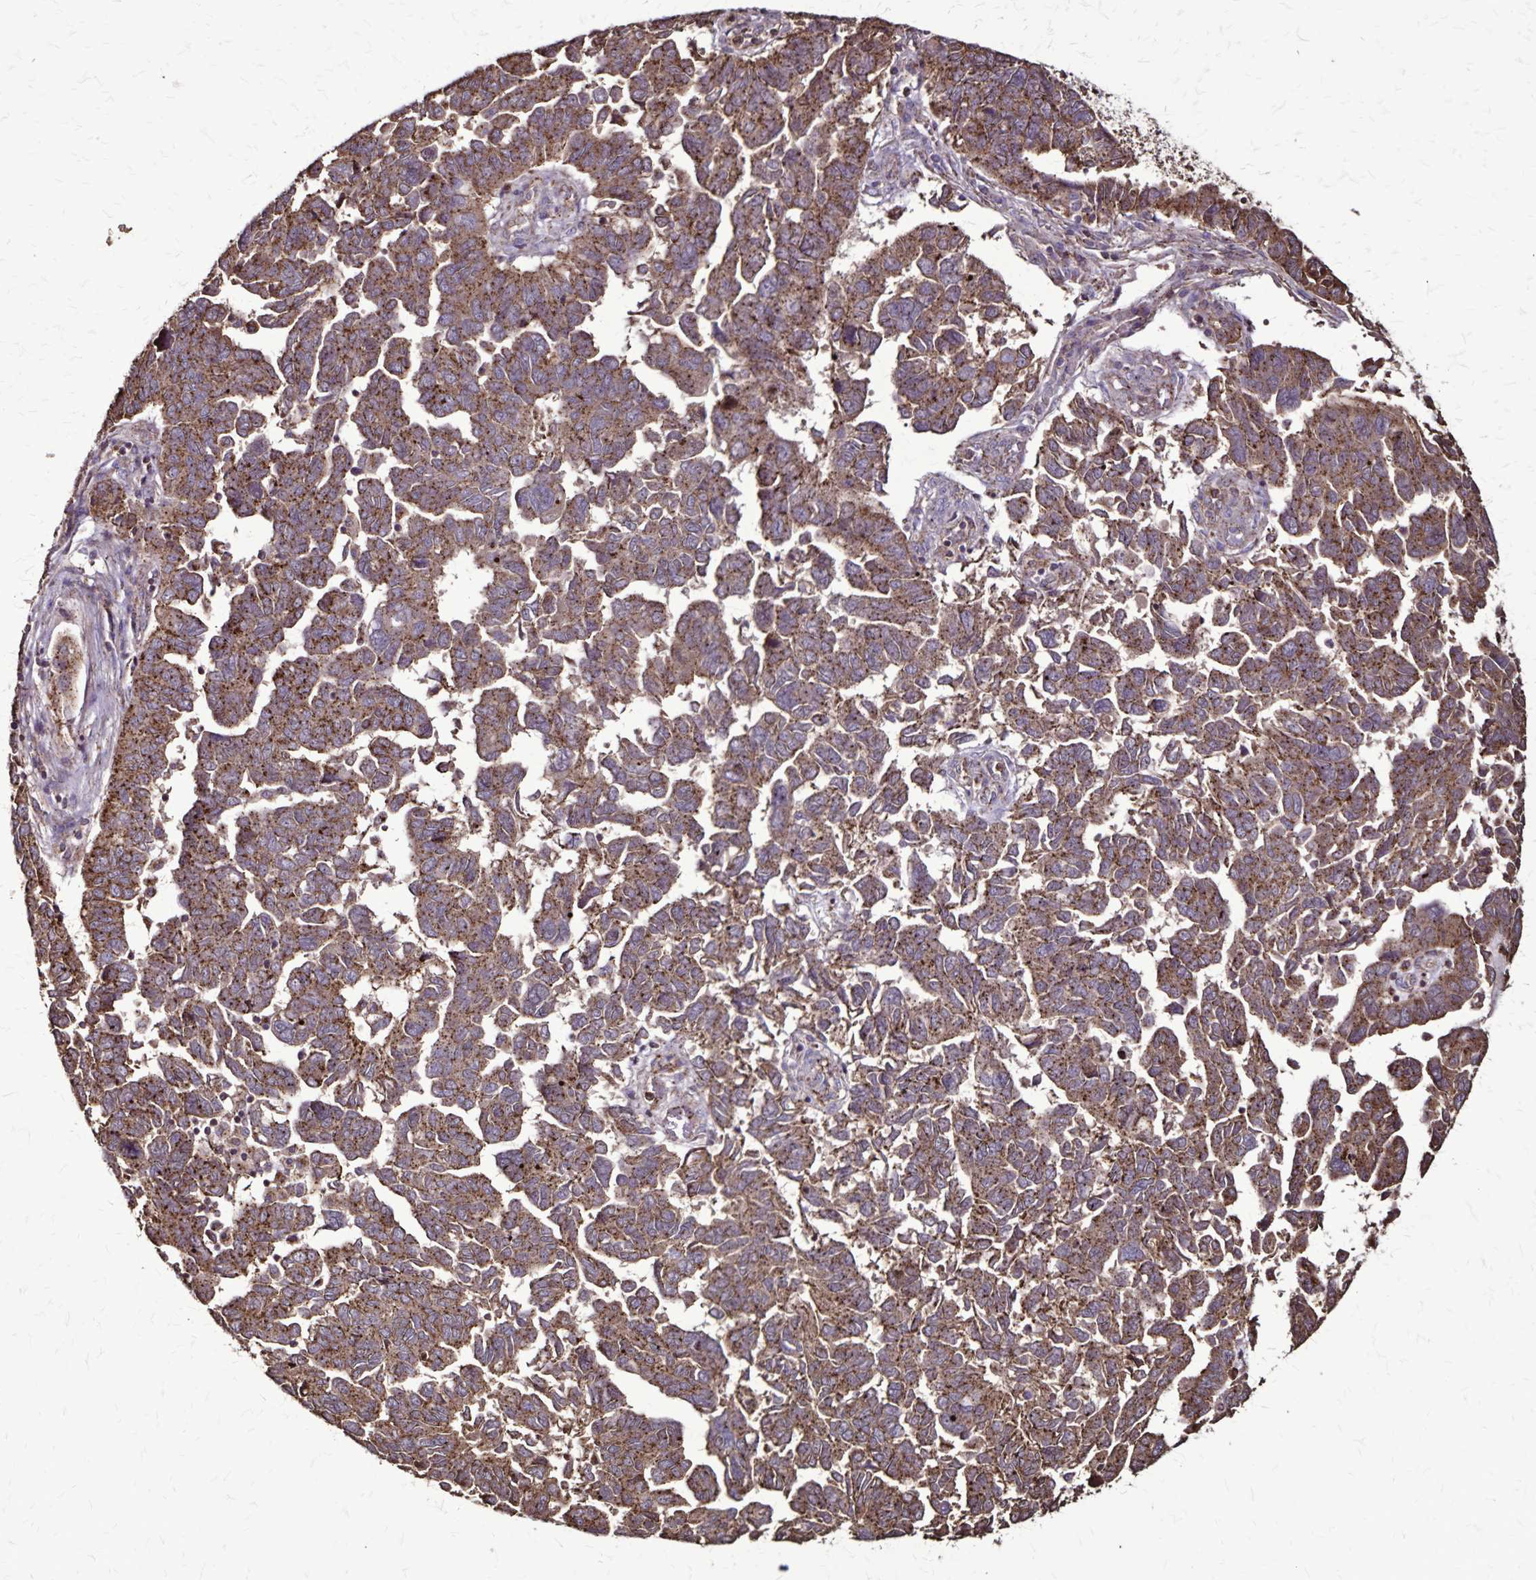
{"staining": {"intensity": "moderate", "quantity": ">75%", "location": "cytoplasmic/membranous"}, "tissue": "ovarian cancer", "cell_type": "Tumor cells", "image_type": "cancer", "snomed": [{"axis": "morphology", "description": "Cystadenocarcinoma, serous, NOS"}, {"axis": "topography", "description": "Ovary"}], "caption": "This photomicrograph reveals ovarian serous cystadenocarcinoma stained with immunohistochemistry (IHC) to label a protein in brown. The cytoplasmic/membranous of tumor cells show moderate positivity for the protein. Nuclei are counter-stained blue.", "gene": "CHMP1B", "patient": {"sex": "female", "age": 64}}